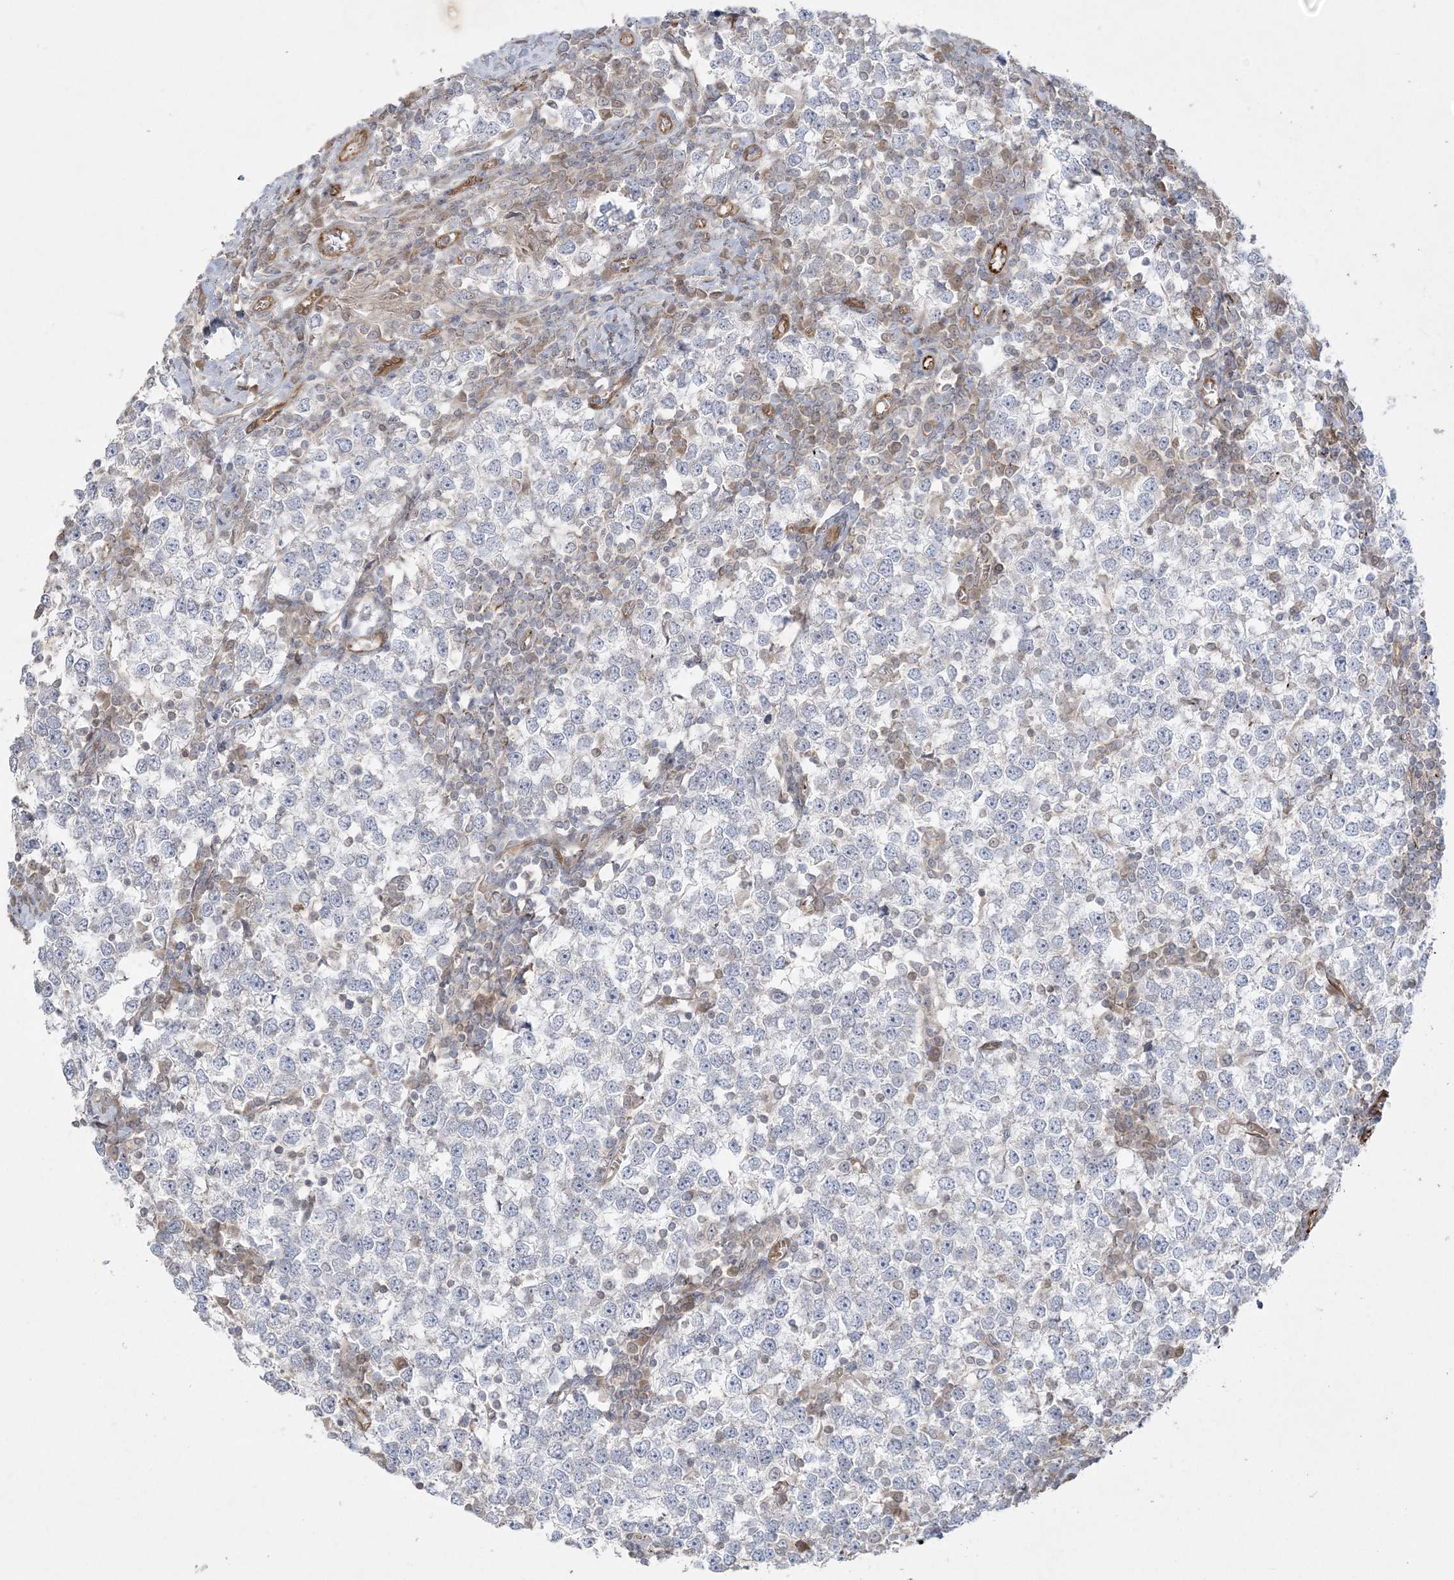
{"staining": {"intensity": "negative", "quantity": "none", "location": "none"}, "tissue": "testis cancer", "cell_type": "Tumor cells", "image_type": "cancer", "snomed": [{"axis": "morphology", "description": "Seminoma, NOS"}, {"axis": "topography", "description": "Testis"}], "caption": "DAB (3,3'-diaminobenzidine) immunohistochemical staining of testis seminoma displays no significant positivity in tumor cells.", "gene": "INPP1", "patient": {"sex": "male", "age": 65}}